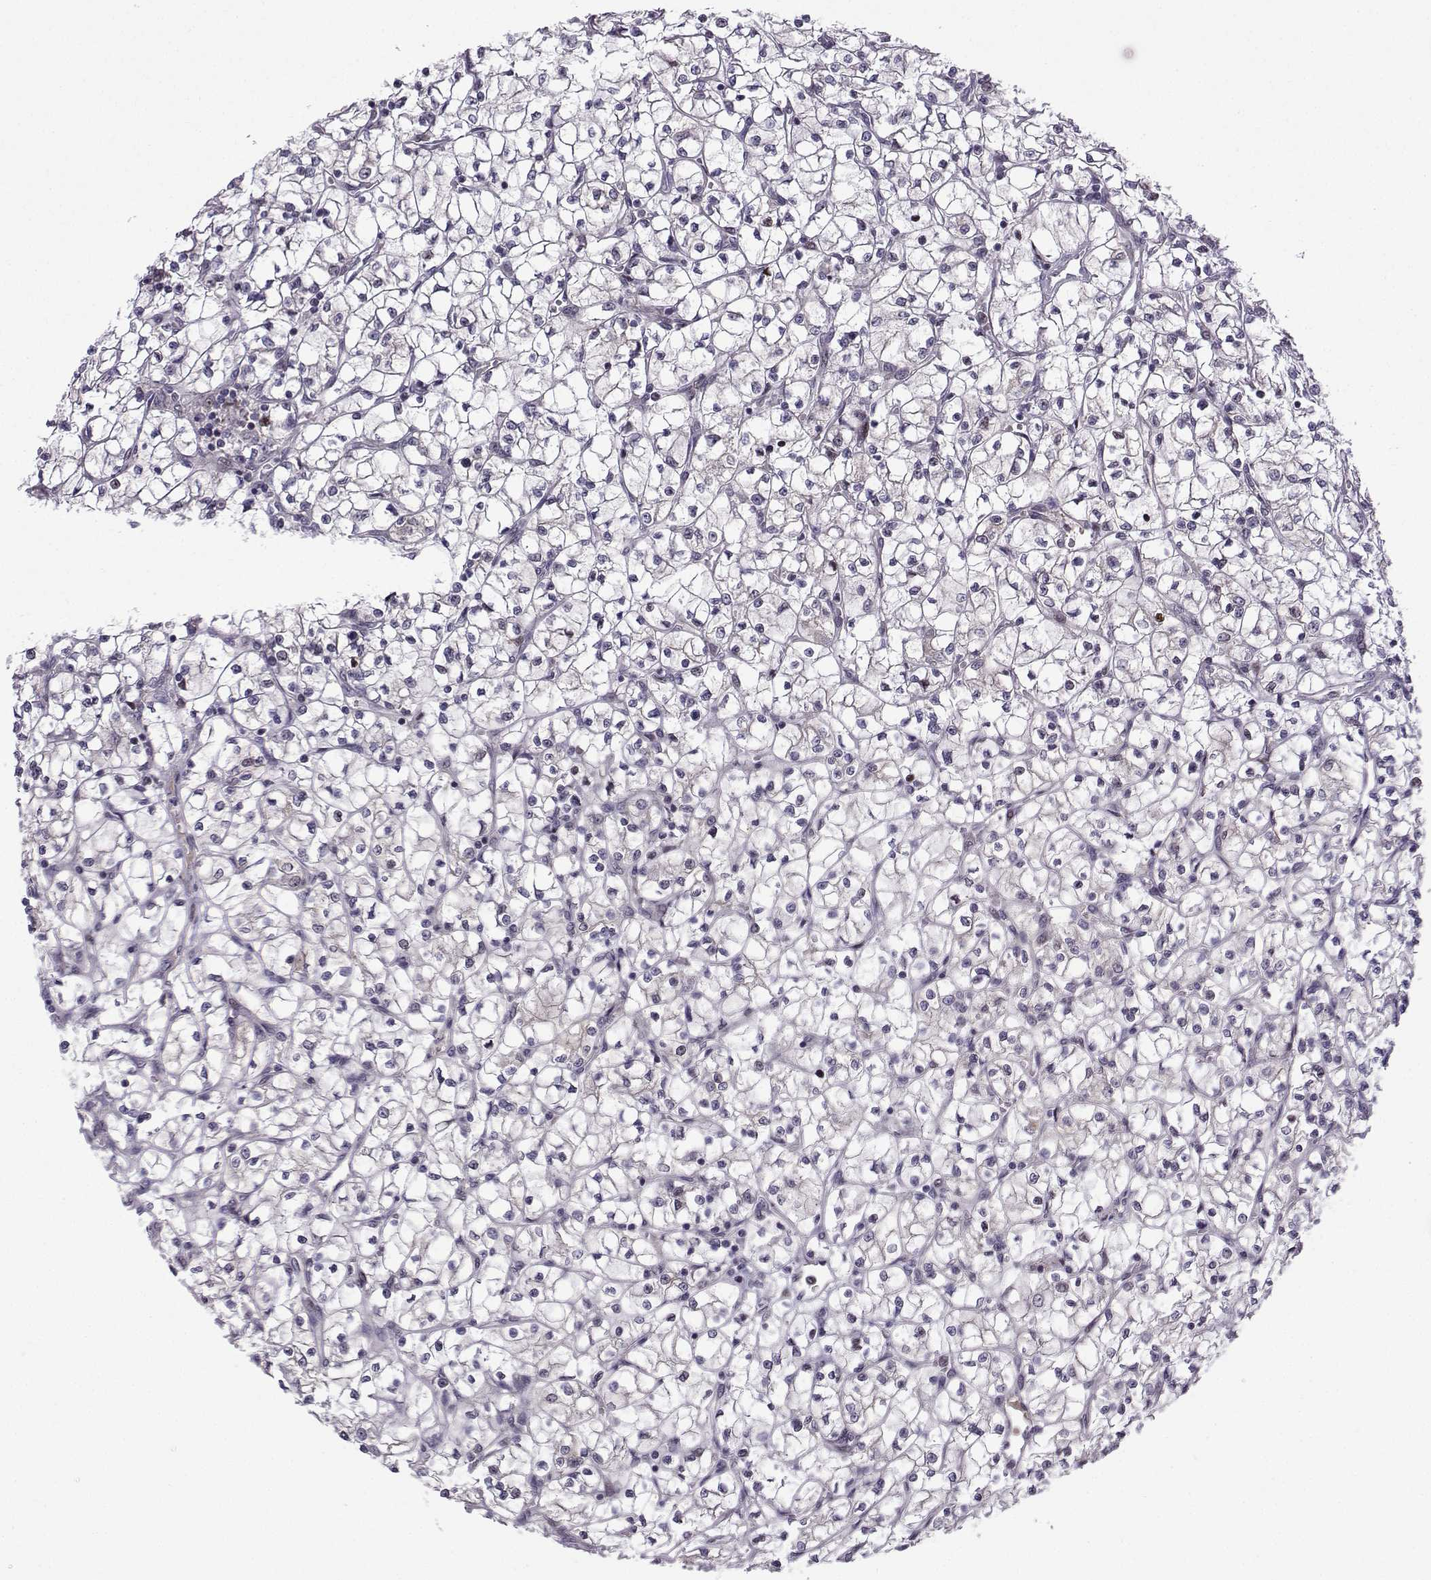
{"staining": {"intensity": "negative", "quantity": "none", "location": "none"}, "tissue": "renal cancer", "cell_type": "Tumor cells", "image_type": "cancer", "snomed": [{"axis": "morphology", "description": "Adenocarcinoma, NOS"}, {"axis": "topography", "description": "Kidney"}], "caption": "The micrograph reveals no staining of tumor cells in adenocarcinoma (renal).", "gene": "FGF3", "patient": {"sex": "female", "age": 64}}